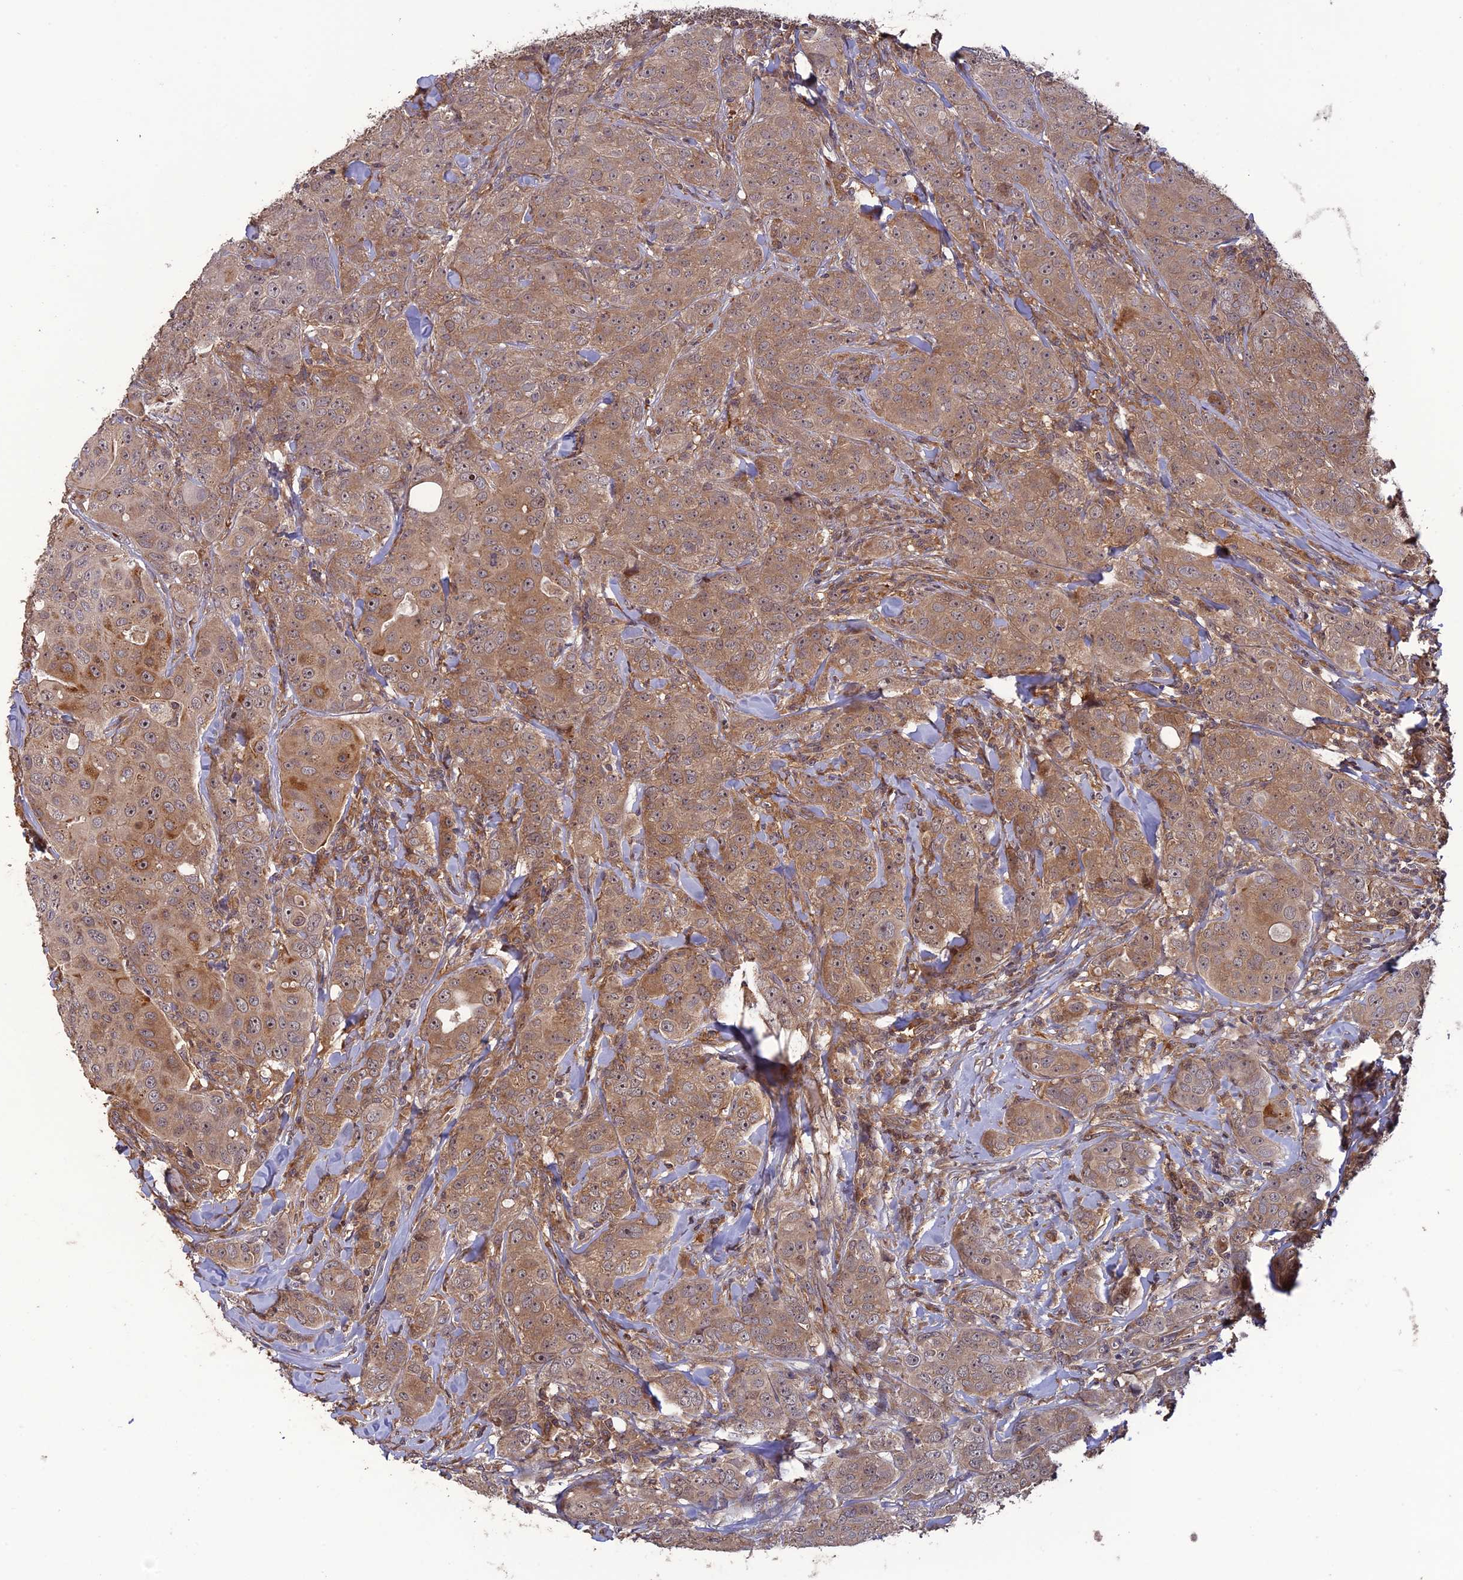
{"staining": {"intensity": "moderate", "quantity": ">75%", "location": "cytoplasmic/membranous"}, "tissue": "breast cancer", "cell_type": "Tumor cells", "image_type": "cancer", "snomed": [{"axis": "morphology", "description": "Duct carcinoma"}, {"axis": "topography", "description": "Breast"}], "caption": "Immunohistochemical staining of breast cancer shows medium levels of moderate cytoplasmic/membranous positivity in about >75% of tumor cells. (Brightfield microscopy of DAB IHC at high magnification).", "gene": "LIN37", "patient": {"sex": "female", "age": 43}}